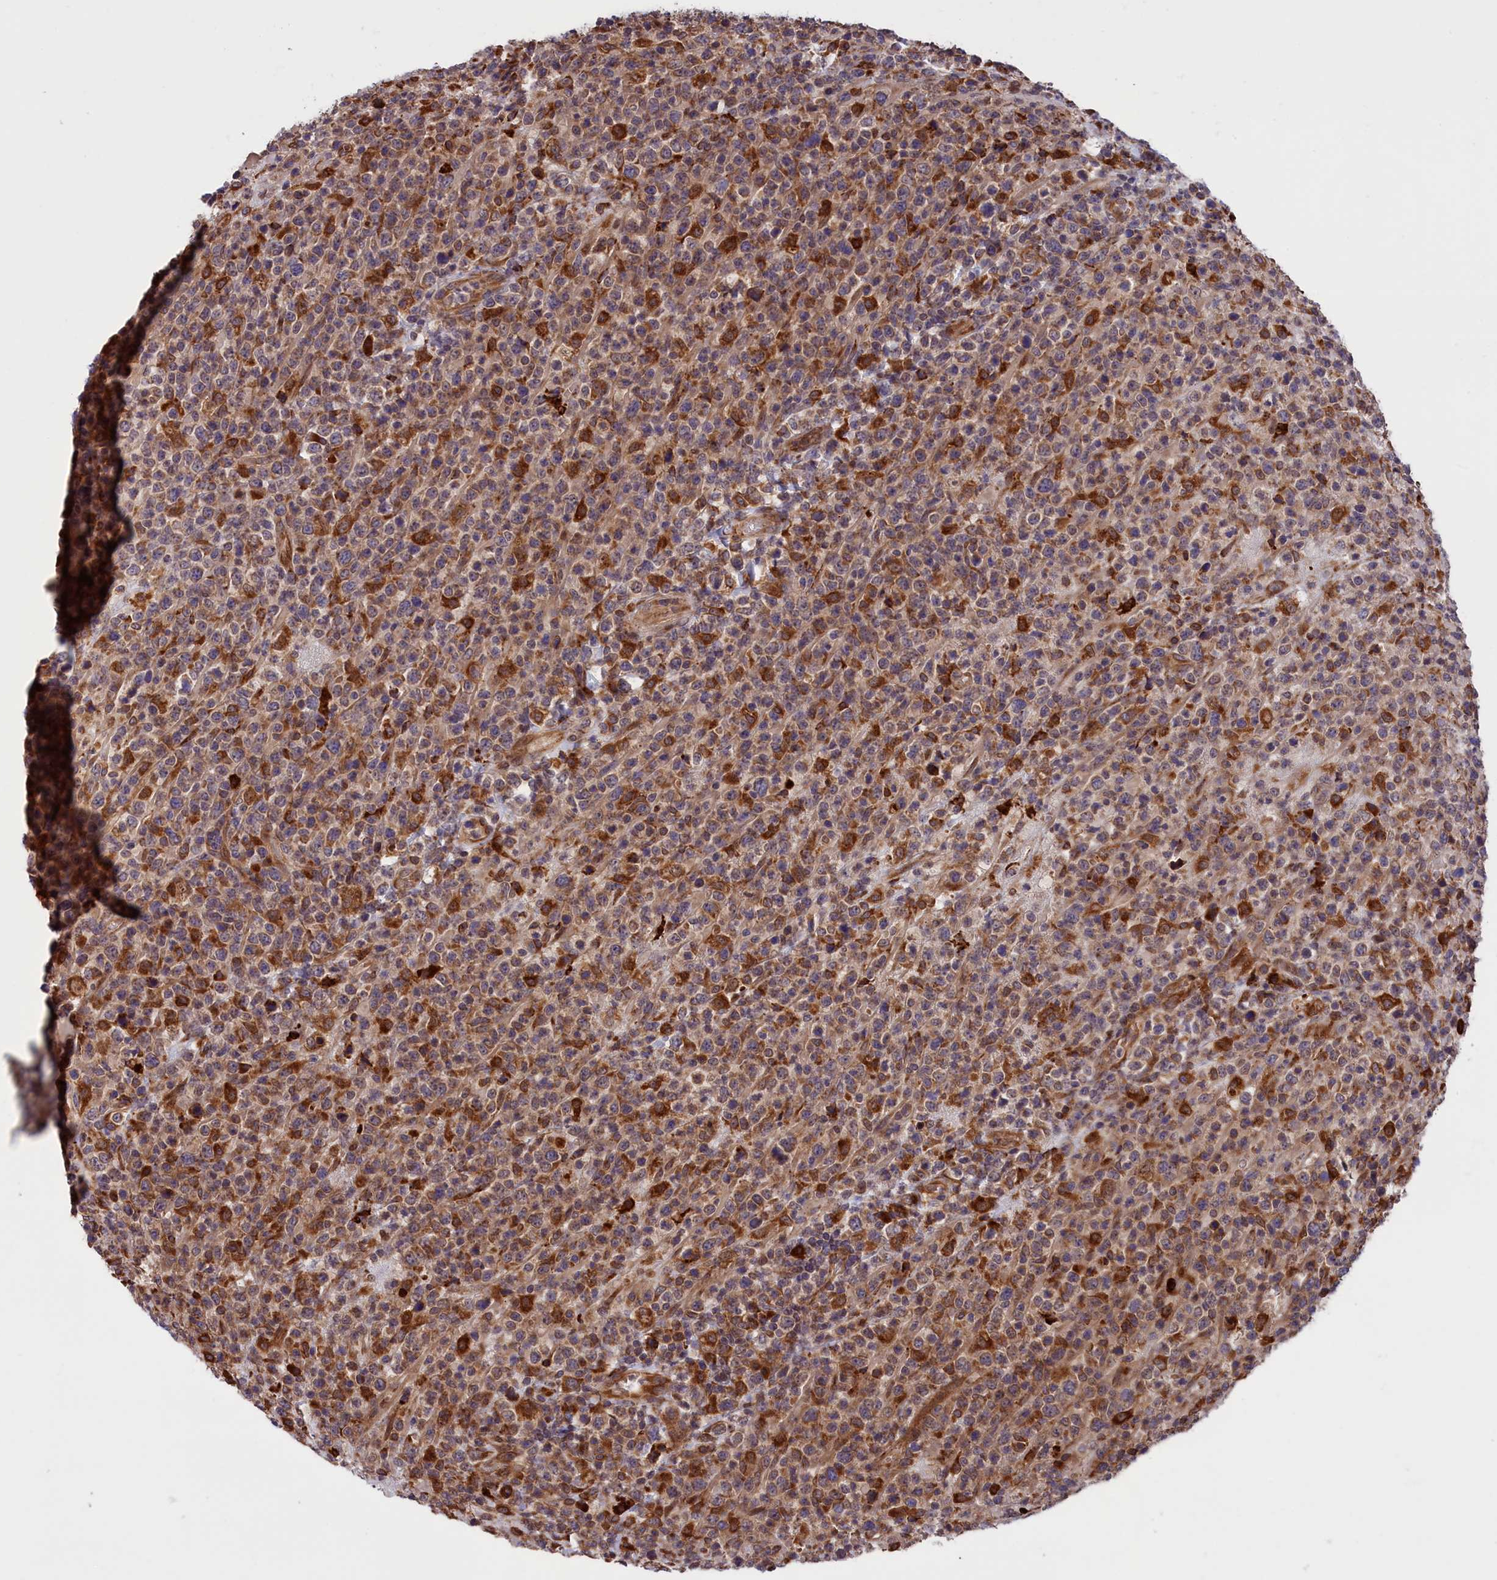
{"staining": {"intensity": "moderate", "quantity": ">75%", "location": "cytoplasmic/membranous"}, "tissue": "lymphoma", "cell_type": "Tumor cells", "image_type": "cancer", "snomed": [{"axis": "morphology", "description": "Malignant lymphoma, non-Hodgkin's type, High grade"}, {"axis": "topography", "description": "Colon"}], "caption": "This photomicrograph shows immunohistochemistry (IHC) staining of lymphoma, with medium moderate cytoplasmic/membranous expression in about >75% of tumor cells.", "gene": "PLA2G4C", "patient": {"sex": "female", "age": 53}}